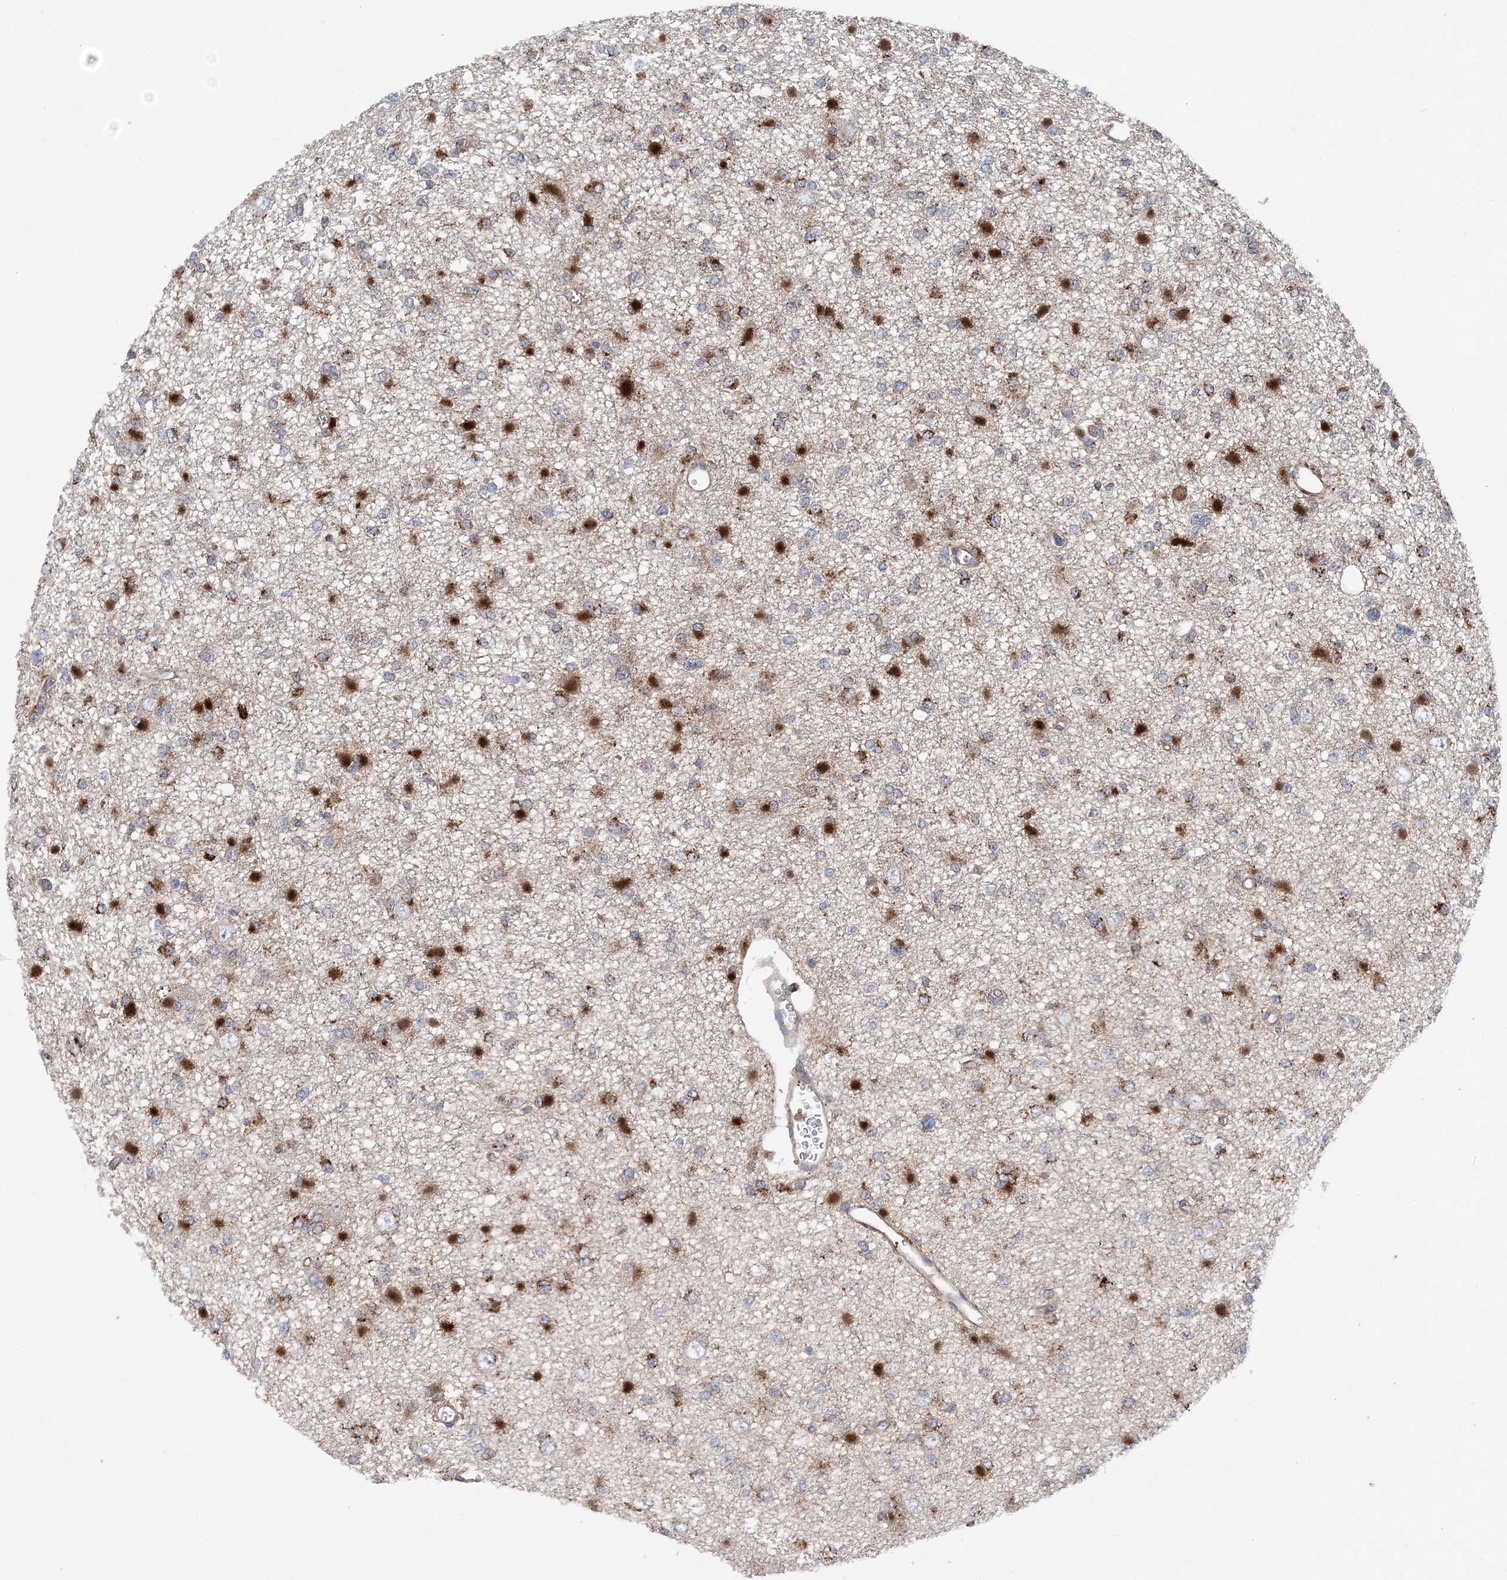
{"staining": {"intensity": "strong", "quantity": "25%-75%", "location": "cytoplasmic/membranous"}, "tissue": "glioma", "cell_type": "Tumor cells", "image_type": "cancer", "snomed": [{"axis": "morphology", "description": "Glioma, malignant, Low grade"}, {"axis": "topography", "description": "Brain"}], "caption": "Malignant low-grade glioma tissue displays strong cytoplasmic/membranous positivity in approximately 25%-75% of tumor cells, visualized by immunohistochemistry.", "gene": "PTTG1IP", "patient": {"sex": "female", "age": 22}}